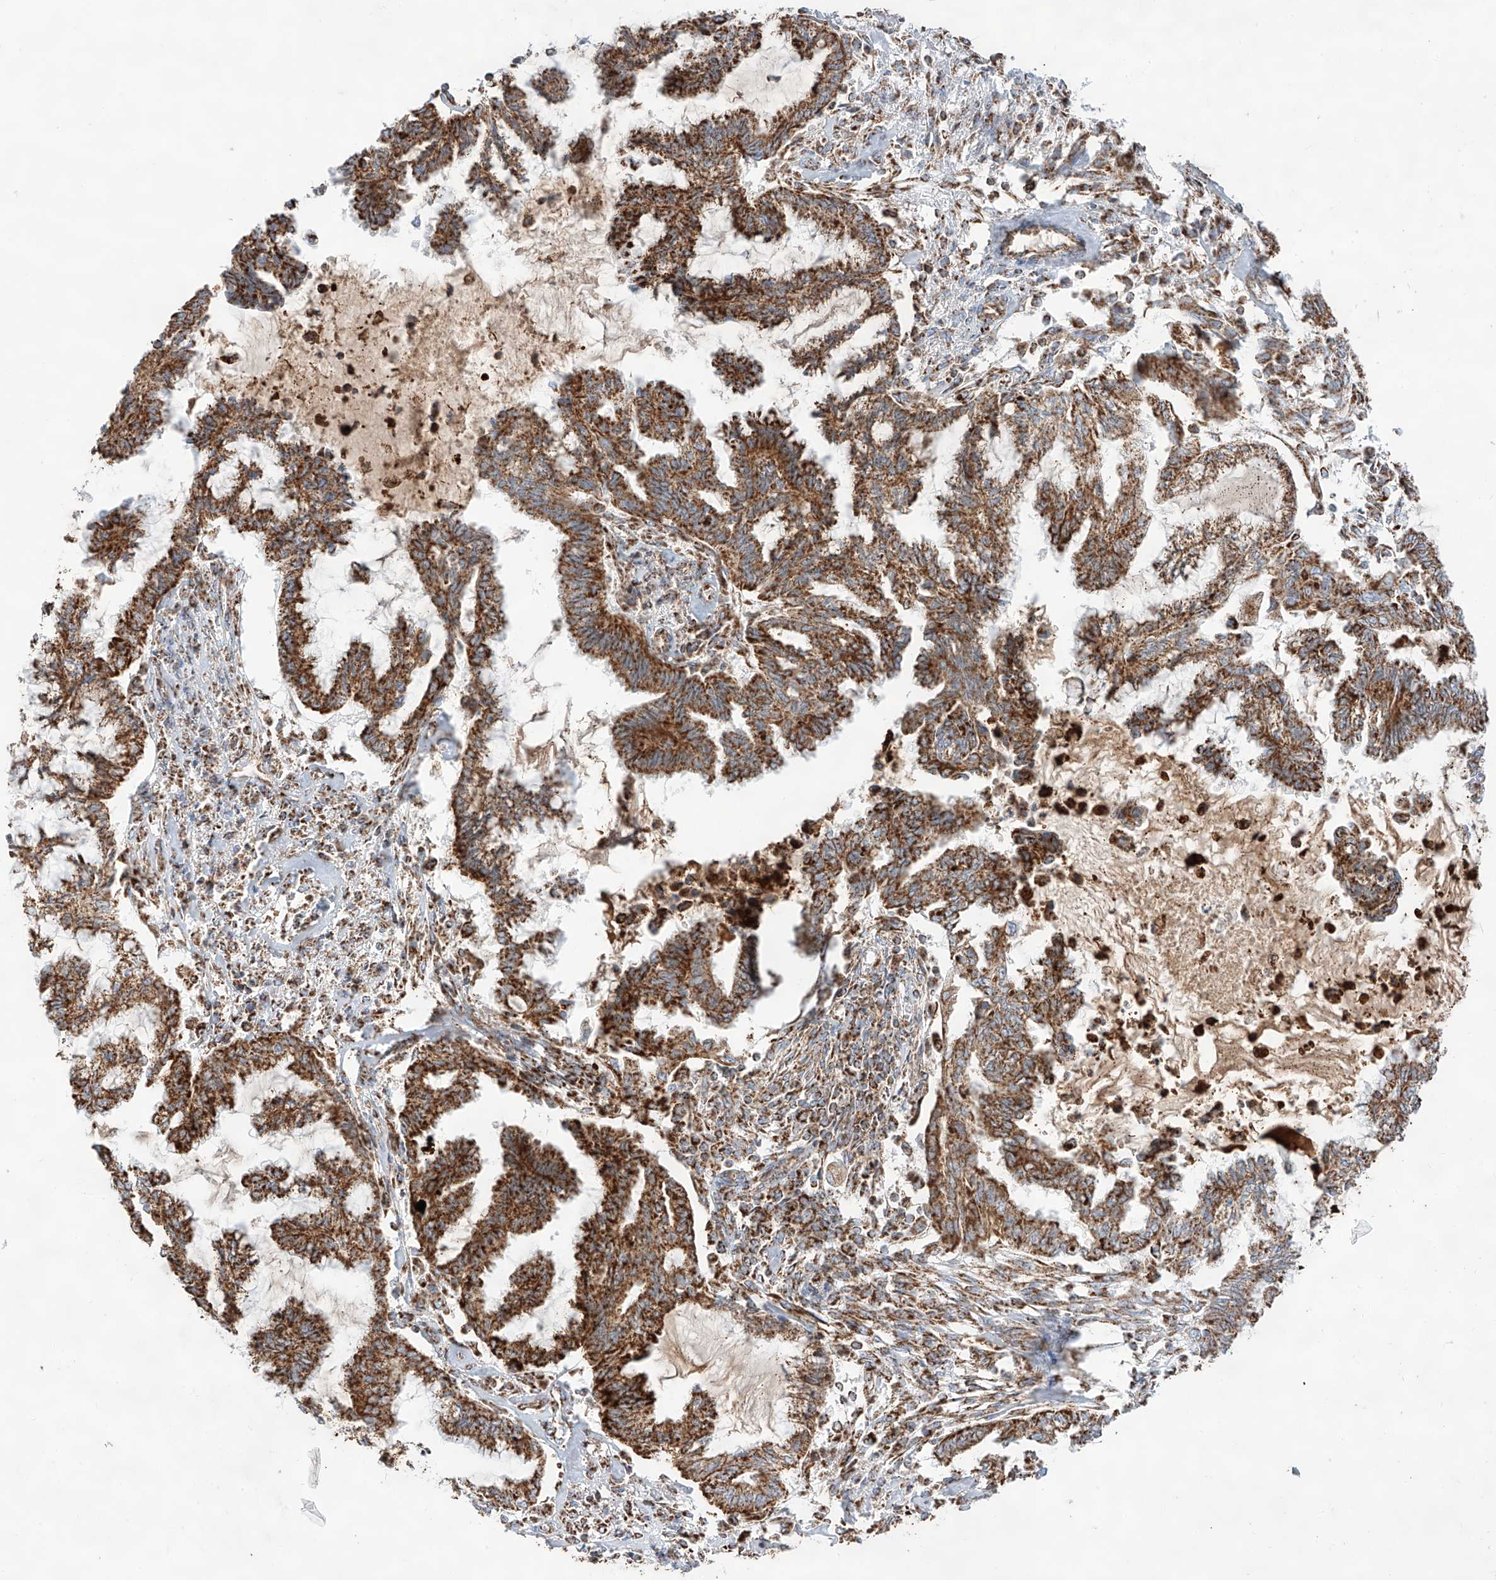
{"staining": {"intensity": "strong", "quantity": ">75%", "location": "cytoplasmic/membranous"}, "tissue": "endometrial cancer", "cell_type": "Tumor cells", "image_type": "cancer", "snomed": [{"axis": "morphology", "description": "Adenocarcinoma, NOS"}, {"axis": "topography", "description": "Endometrium"}], "caption": "High-power microscopy captured an immunohistochemistry micrograph of endometrial adenocarcinoma, revealing strong cytoplasmic/membranous staining in about >75% of tumor cells.", "gene": "TTC27", "patient": {"sex": "female", "age": 86}}